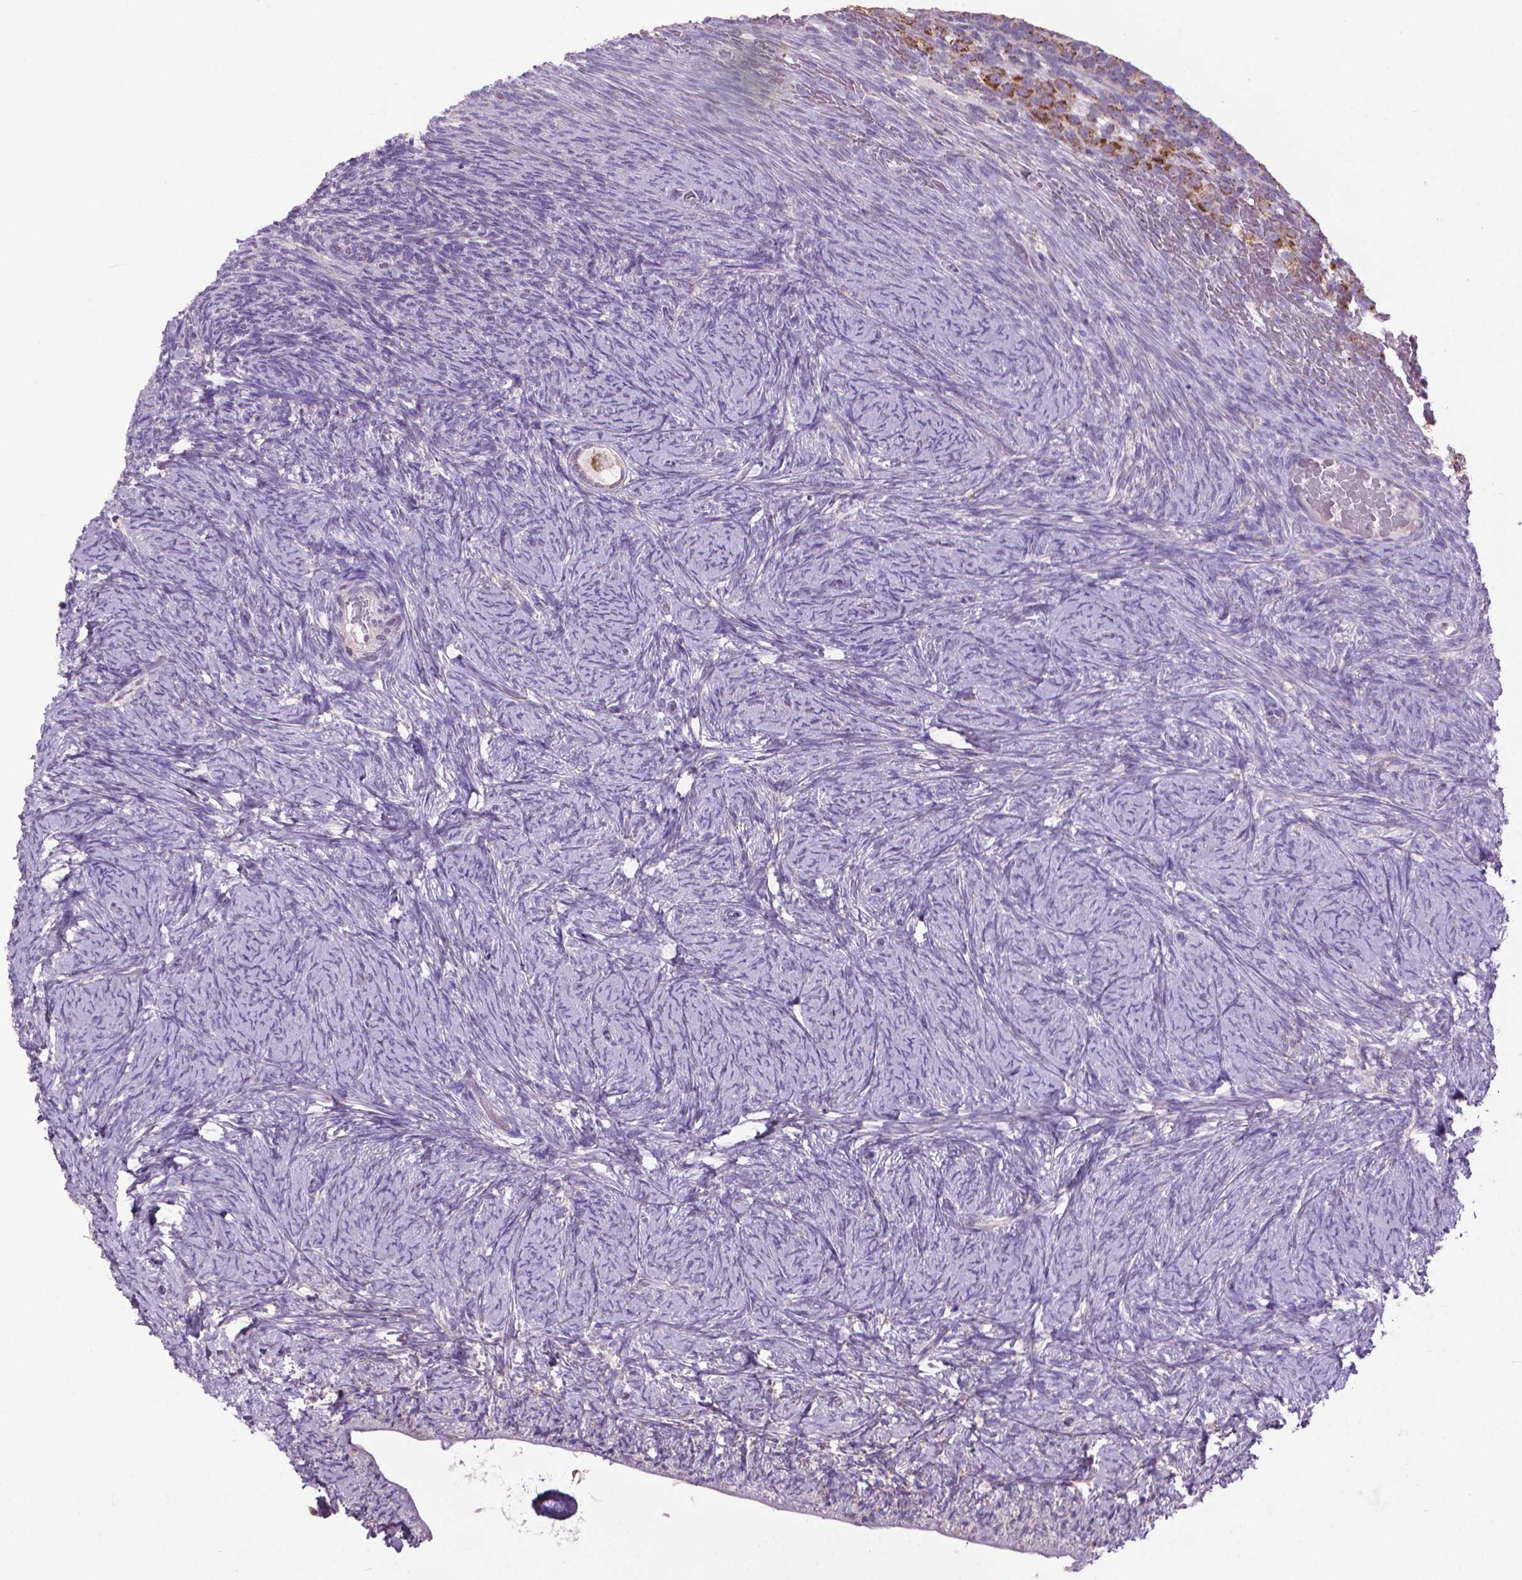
{"staining": {"intensity": "negative", "quantity": "none", "location": "none"}, "tissue": "ovary", "cell_type": "Follicle cells", "image_type": "normal", "snomed": [{"axis": "morphology", "description": "Normal tissue, NOS"}, {"axis": "topography", "description": "Ovary"}], "caption": "High magnification brightfield microscopy of unremarkable ovary stained with DAB (3,3'-diaminobenzidine) (brown) and counterstained with hematoxylin (blue): follicle cells show no significant expression.", "gene": "VDAC1", "patient": {"sex": "female", "age": 34}}